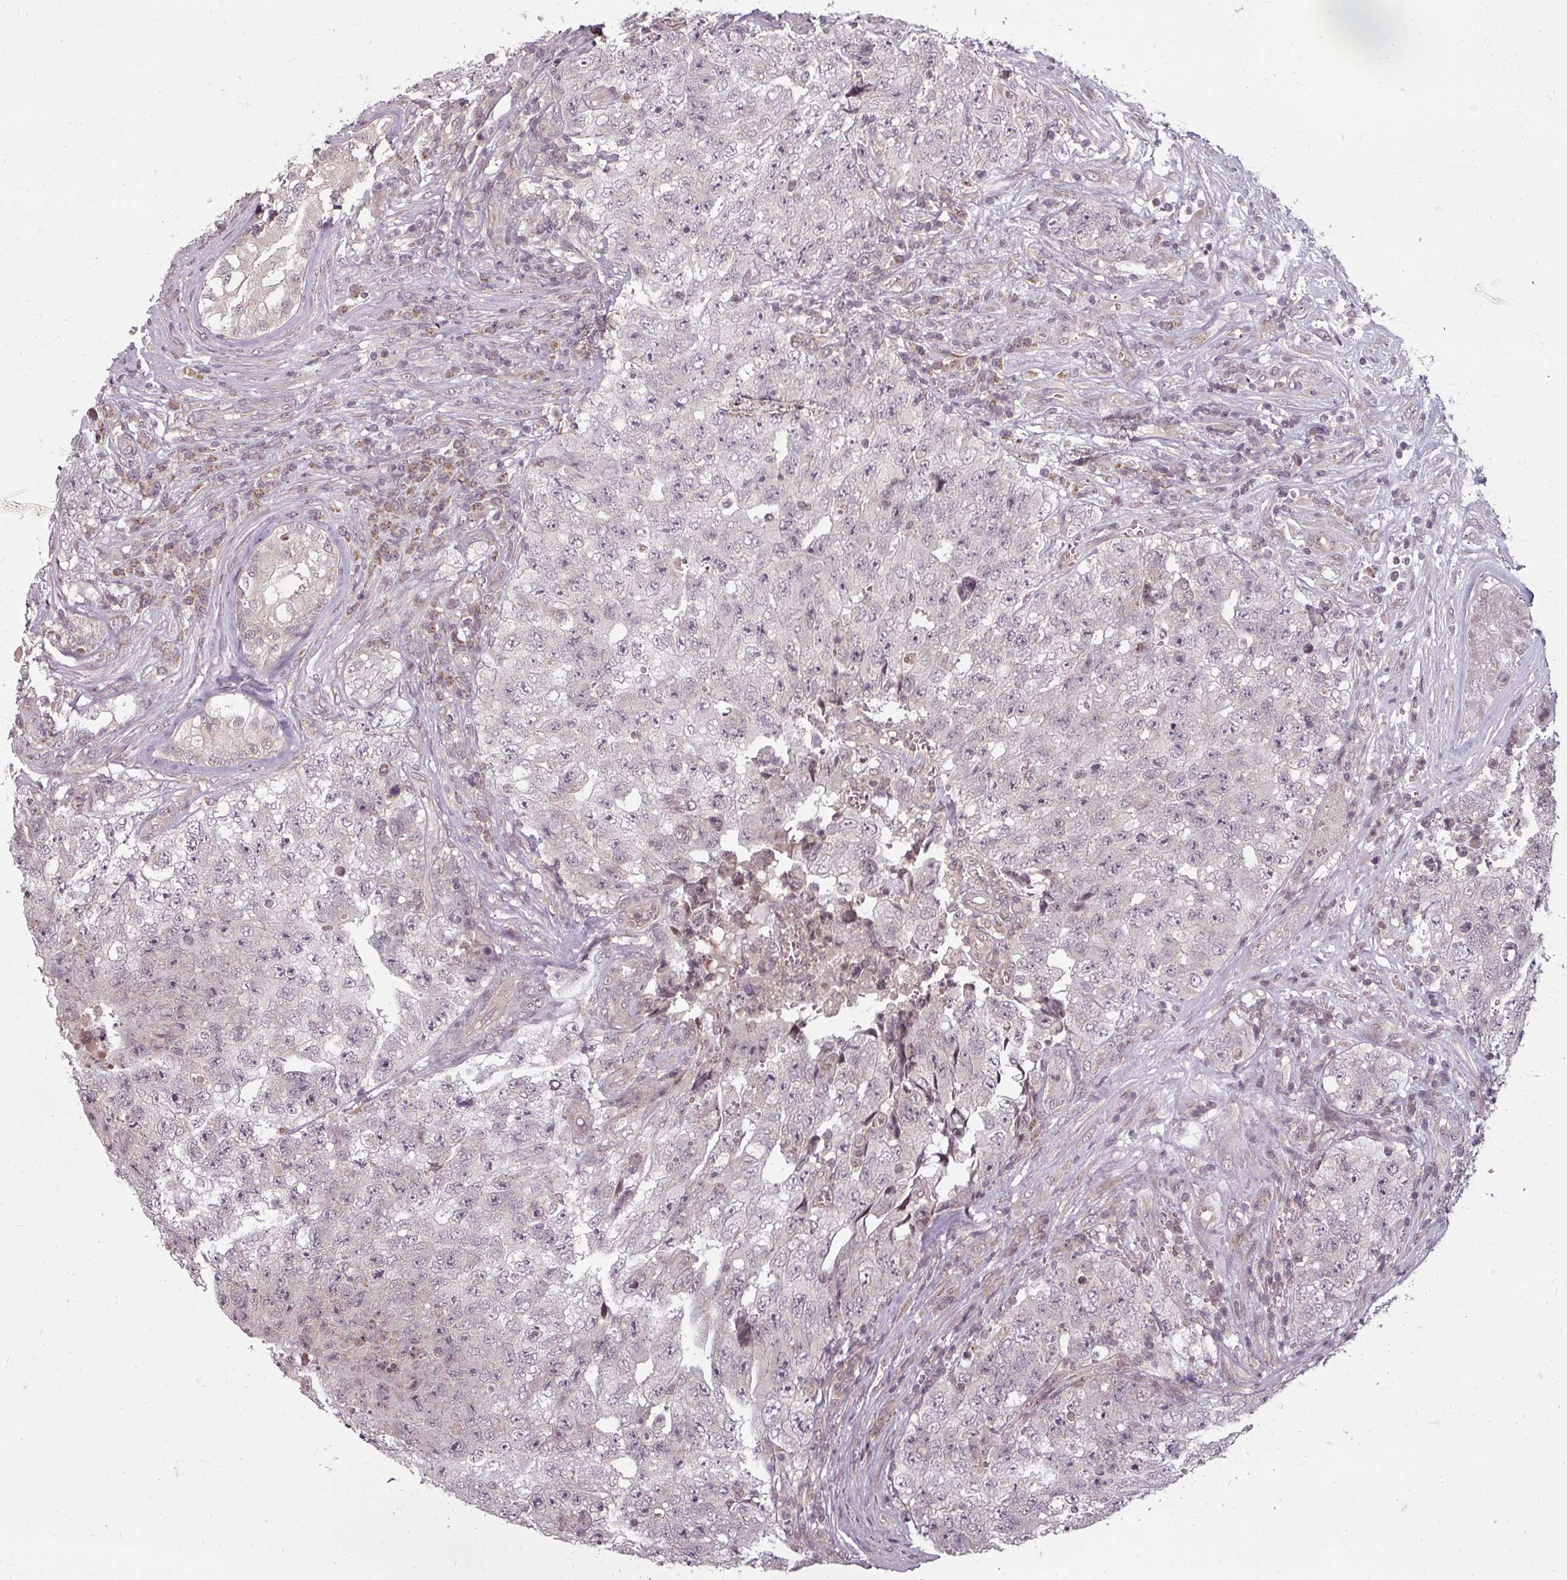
{"staining": {"intensity": "negative", "quantity": "none", "location": "none"}, "tissue": "testis cancer", "cell_type": "Tumor cells", "image_type": "cancer", "snomed": [{"axis": "morphology", "description": "Carcinoma, Embryonal, NOS"}, {"axis": "topography", "description": "Testis"}], "caption": "Tumor cells are negative for protein expression in human testis cancer.", "gene": "CLIC1", "patient": {"sex": "male", "age": 17}}